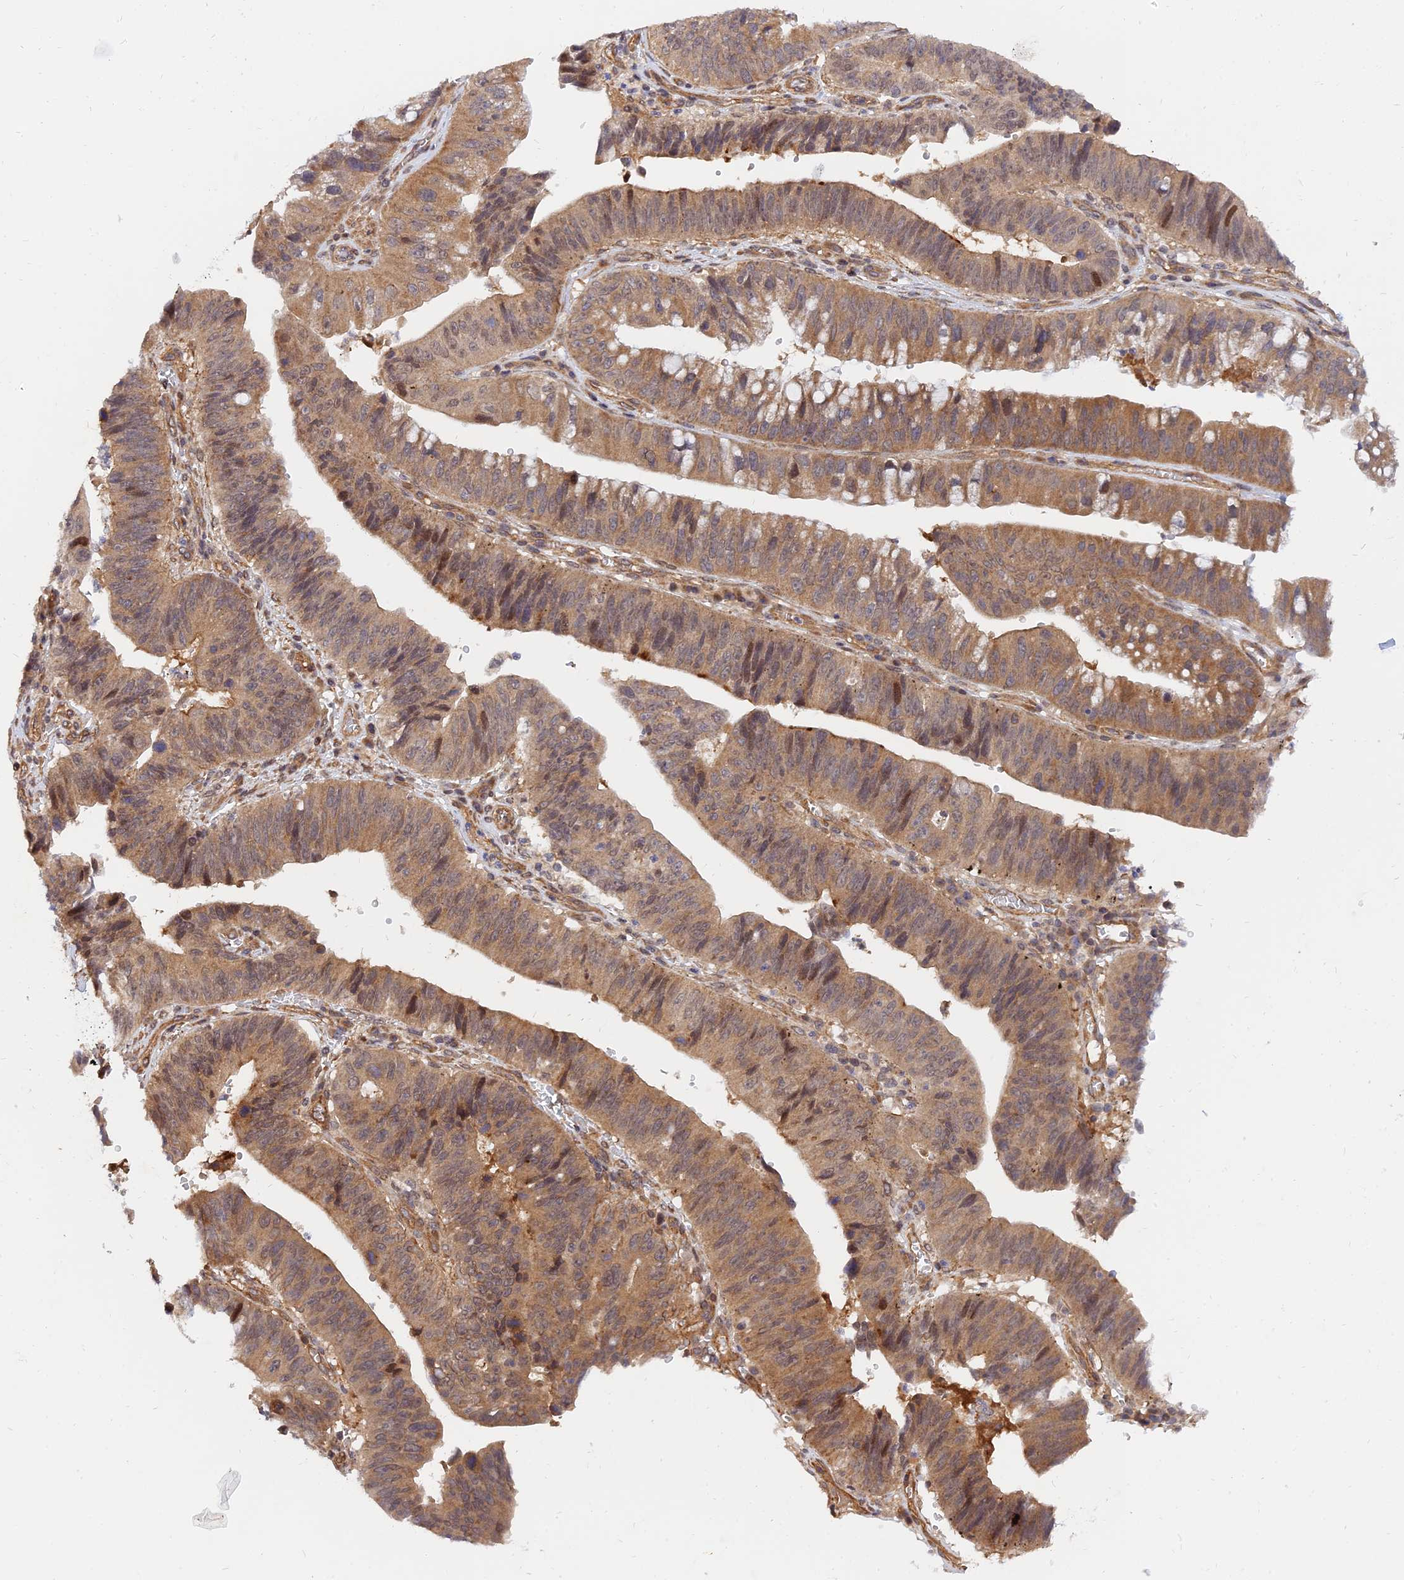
{"staining": {"intensity": "moderate", "quantity": ">75%", "location": "cytoplasmic/membranous,nuclear"}, "tissue": "stomach cancer", "cell_type": "Tumor cells", "image_type": "cancer", "snomed": [{"axis": "morphology", "description": "Adenocarcinoma, NOS"}, {"axis": "topography", "description": "Stomach"}], "caption": "Immunohistochemical staining of adenocarcinoma (stomach) exhibits medium levels of moderate cytoplasmic/membranous and nuclear positivity in approximately >75% of tumor cells.", "gene": "WDR41", "patient": {"sex": "male", "age": 59}}